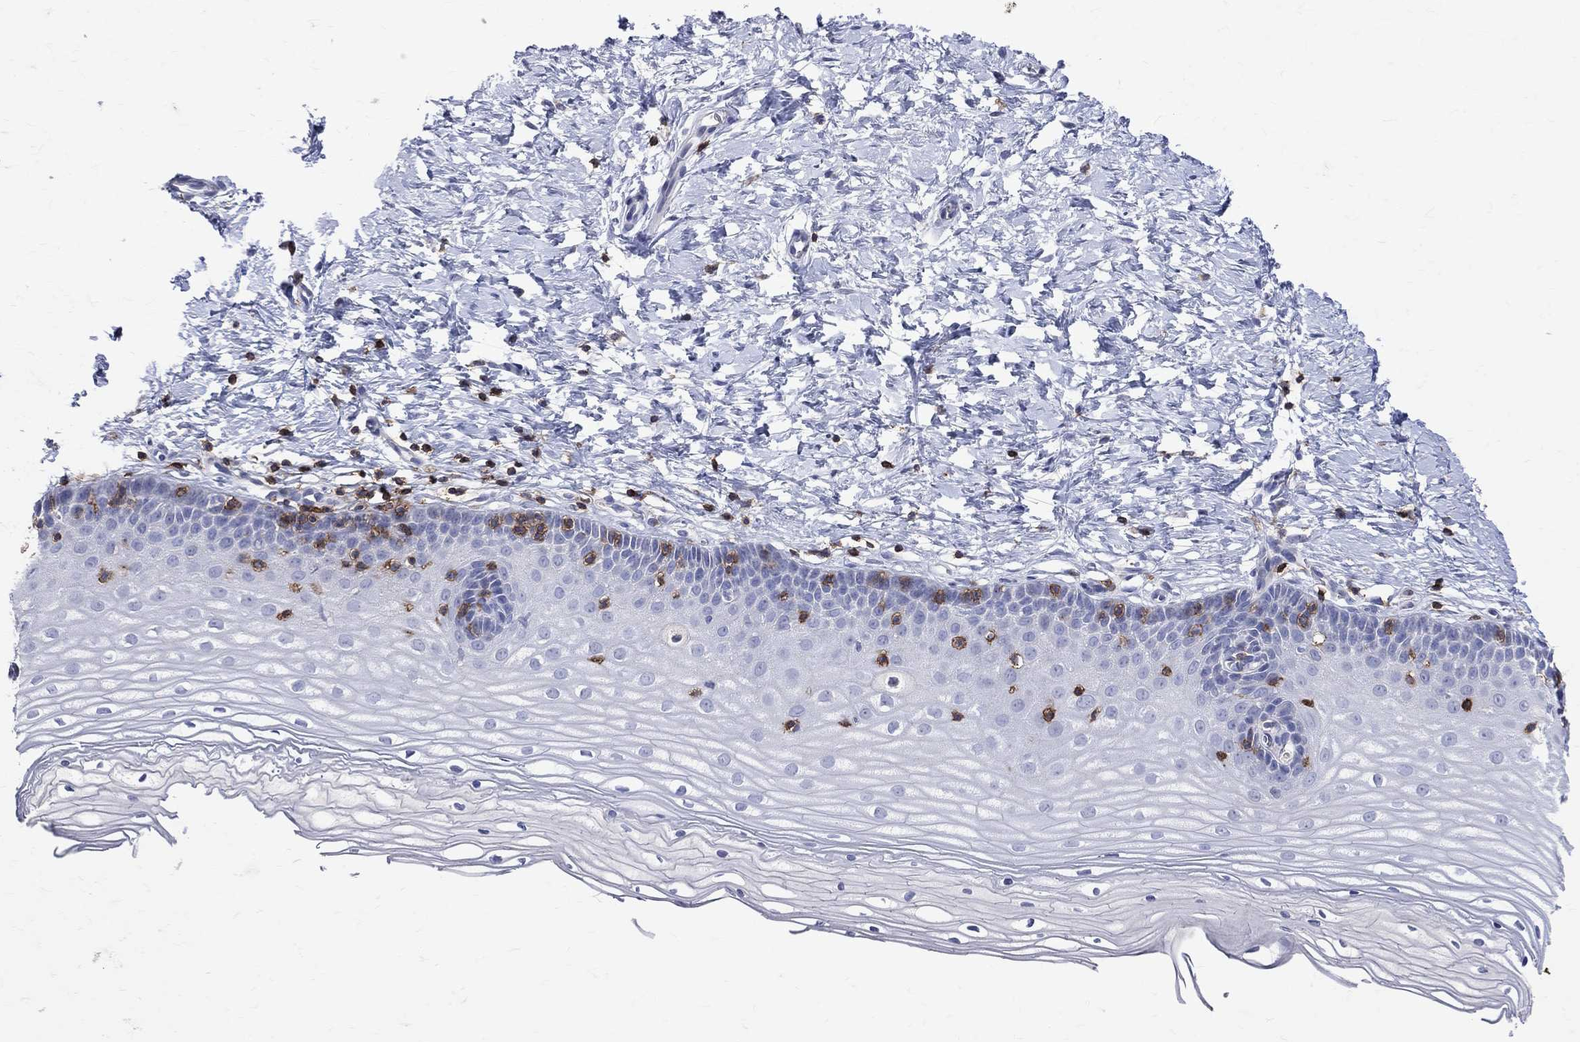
{"staining": {"intensity": "negative", "quantity": "none", "location": "none"}, "tissue": "cervix", "cell_type": "Glandular cells", "image_type": "normal", "snomed": [{"axis": "morphology", "description": "Normal tissue, NOS"}, {"axis": "topography", "description": "Cervix"}], "caption": "High power microscopy micrograph of an immunohistochemistry histopathology image of normal cervix, revealing no significant staining in glandular cells. (DAB (3,3'-diaminobenzidine) IHC with hematoxylin counter stain).", "gene": "LAT", "patient": {"sex": "female", "age": 37}}